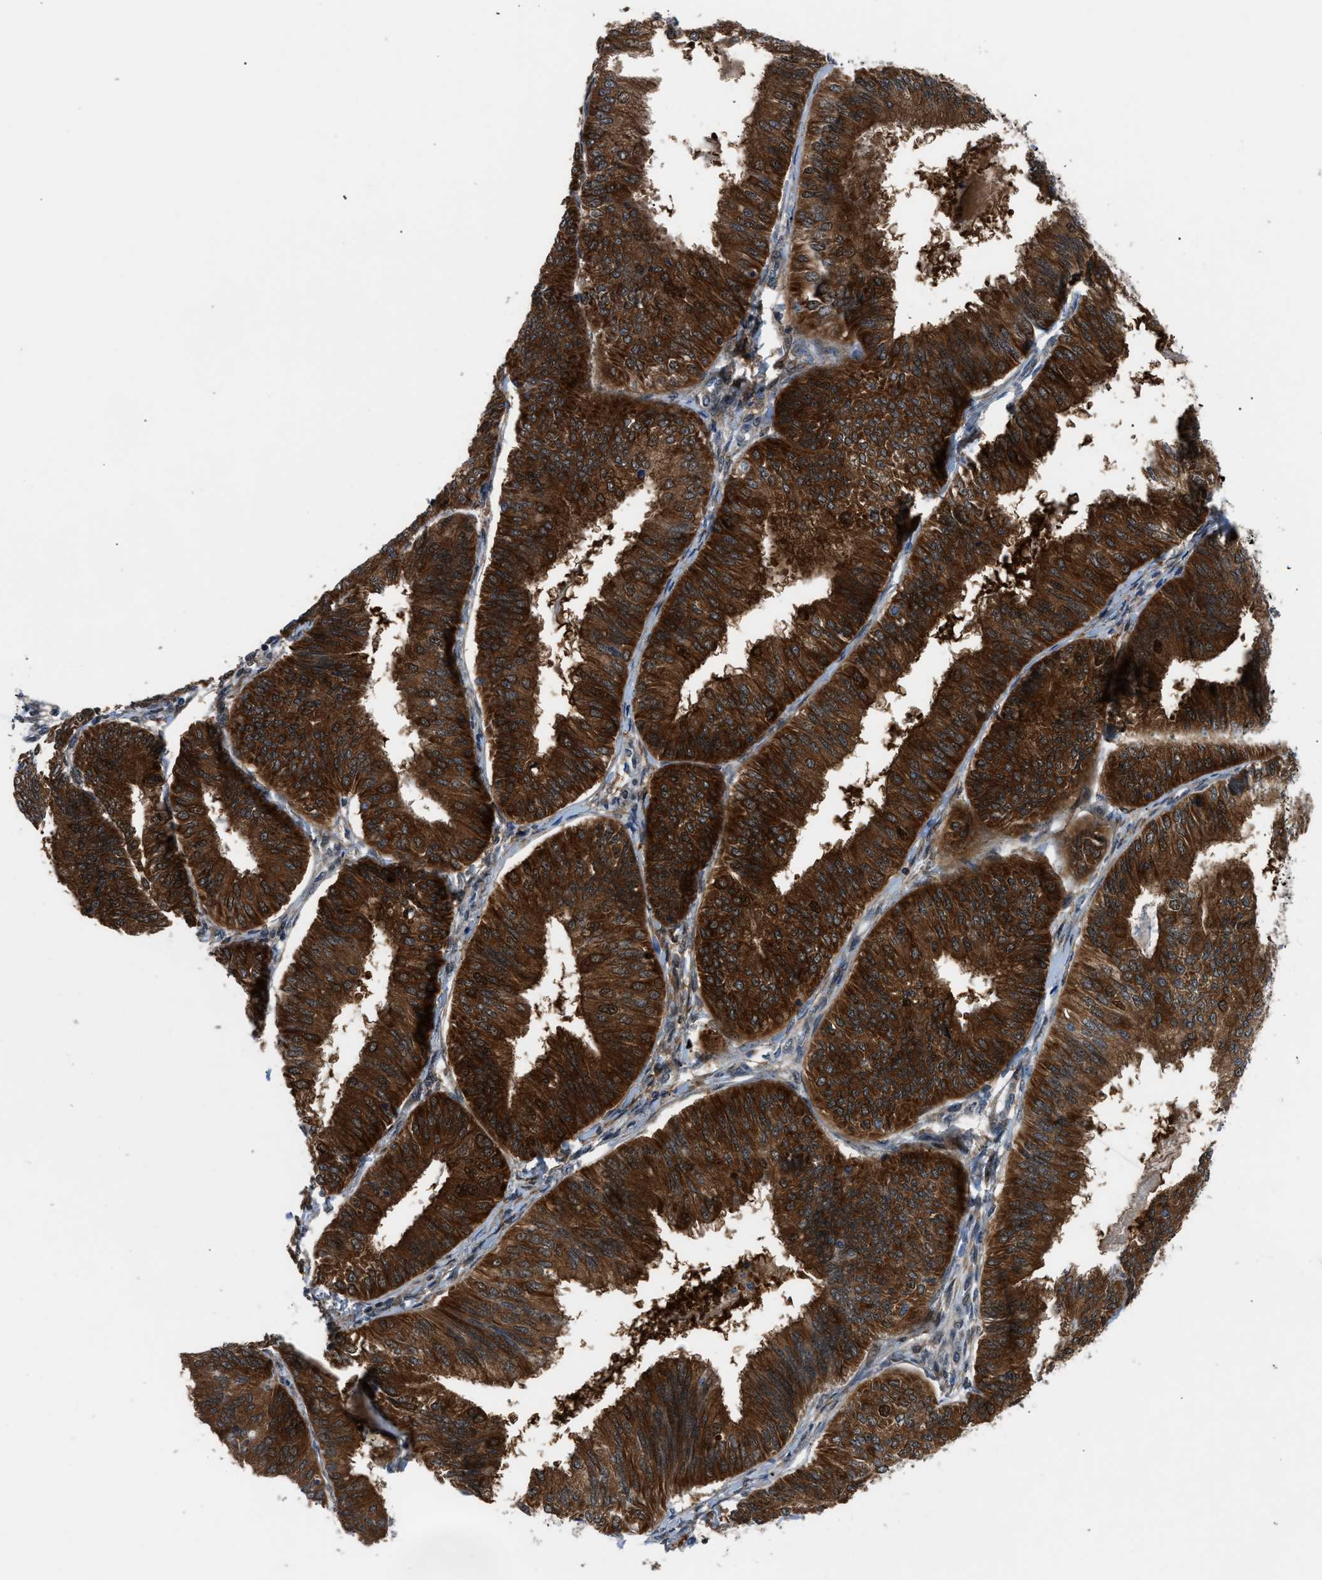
{"staining": {"intensity": "strong", "quantity": ">75%", "location": "cytoplasmic/membranous,nuclear"}, "tissue": "endometrial cancer", "cell_type": "Tumor cells", "image_type": "cancer", "snomed": [{"axis": "morphology", "description": "Adenocarcinoma, NOS"}, {"axis": "topography", "description": "Endometrium"}], "caption": "DAB immunohistochemical staining of human endometrial cancer exhibits strong cytoplasmic/membranous and nuclear protein staining in about >75% of tumor cells.", "gene": "TMEM45B", "patient": {"sex": "female", "age": 58}}